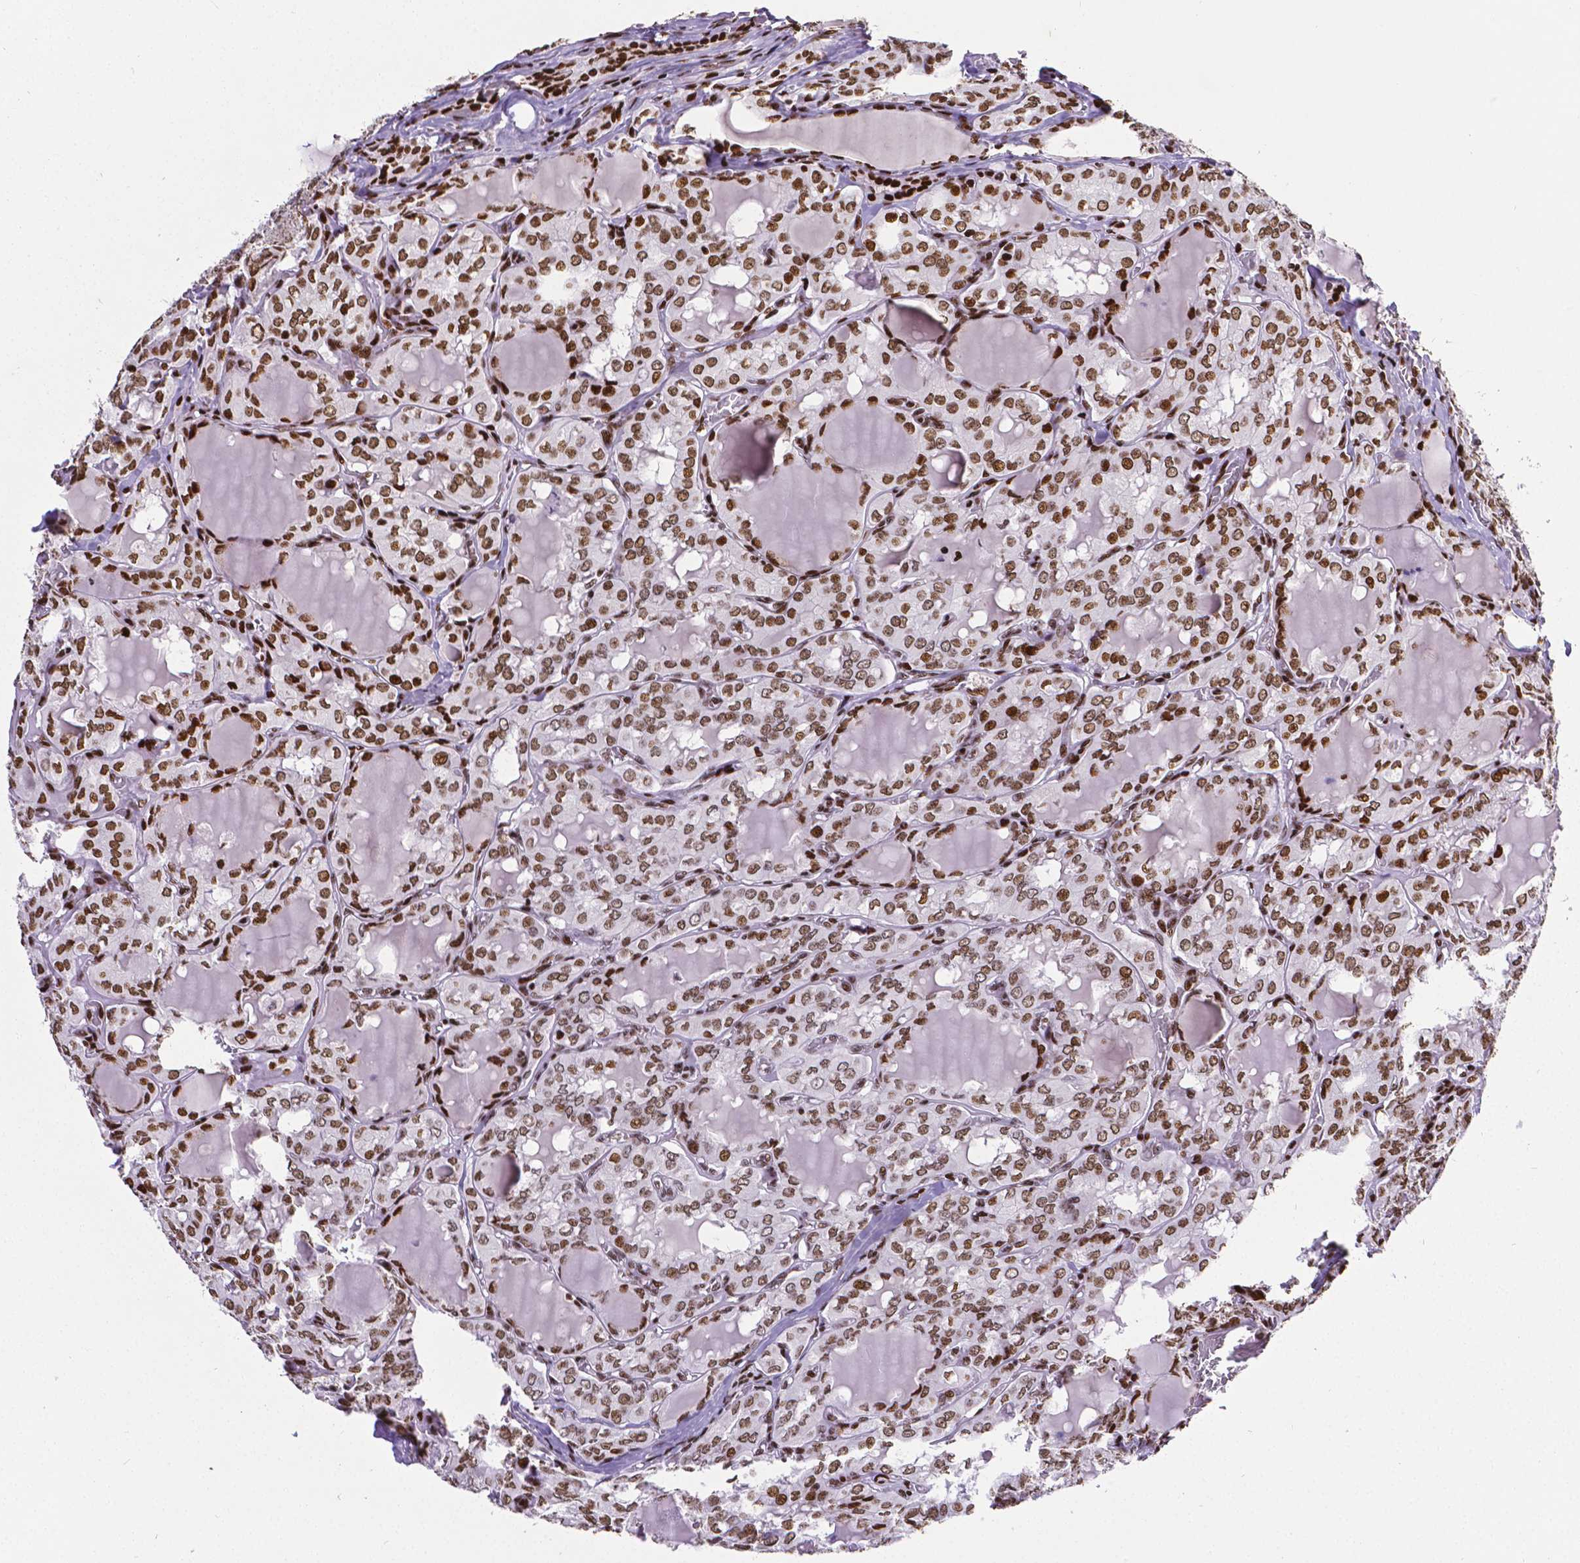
{"staining": {"intensity": "strong", "quantity": ">75%", "location": "nuclear"}, "tissue": "thyroid cancer", "cell_type": "Tumor cells", "image_type": "cancer", "snomed": [{"axis": "morphology", "description": "Papillary adenocarcinoma, NOS"}, {"axis": "topography", "description": "Thyroid gland"}], "caption": "Human papillary adenocarcinoma (thyroid) stained with a brown dye demonstrates strong nuclear positive staining in approximately >75% of tumor cells.", "gene": "CTCF", "patient": {"sex": "male", "age": 20}}